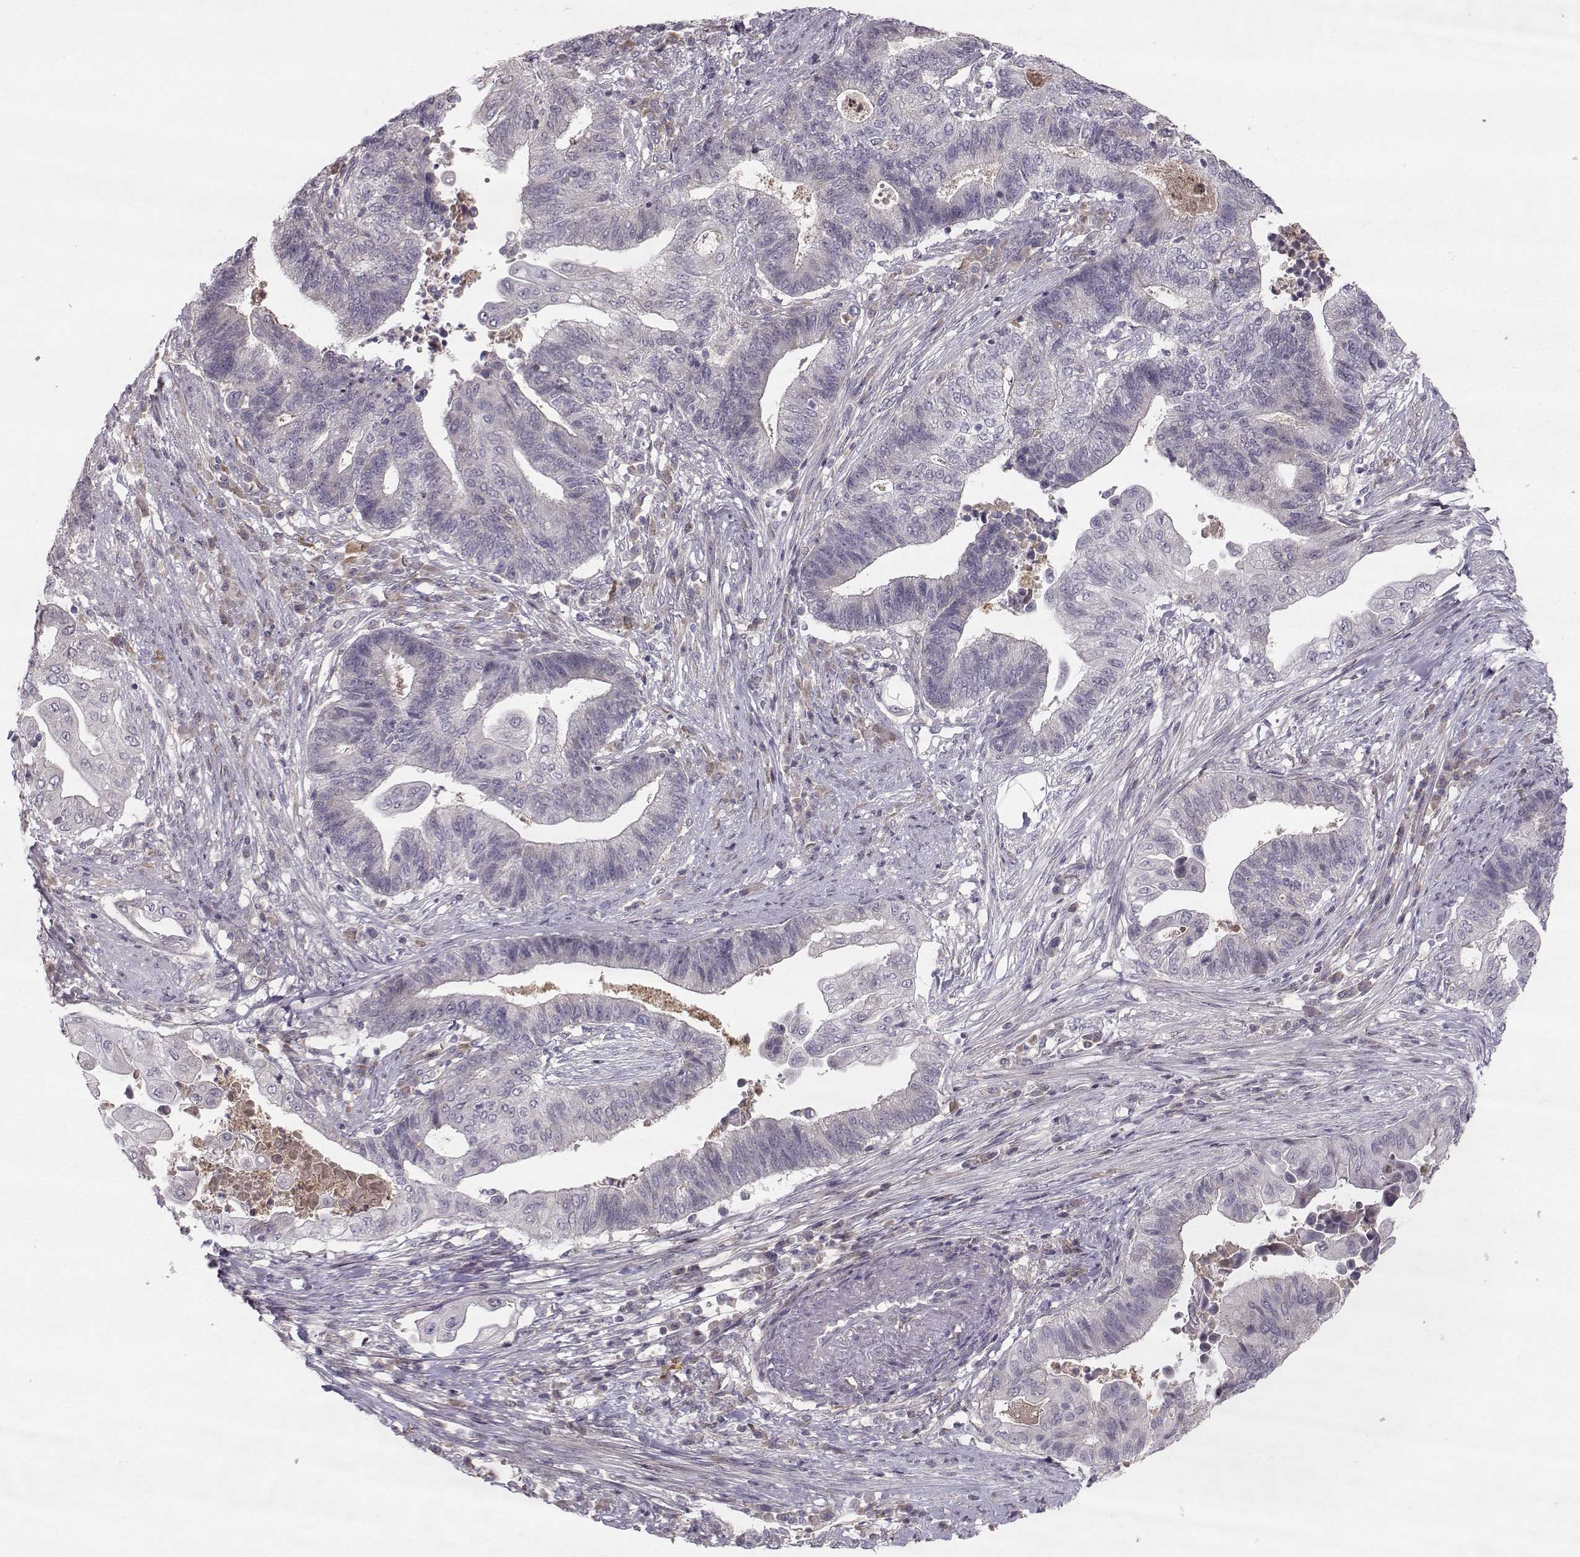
{"staining": {"intensity": "negative", "quantity": "none", "location": "none"}, "tissue": "endometrial cancer", "cell_type": "Tumor cells", "image_type": "cancer", "snomed": [{"axis": "morphology", "description": "Adenocarcinoma, NOS"}, {"axis": "topography", "description": "Uterus"}, {"axis": "topography", "description": "Endometrium"}], "caption": "This is a micrograph of immunohistochemistry staining of endometrial cancer, which shows no staining in tumor cells. Brightfield microscopy of immunohistochemistry (IHC) stained with DAB (3,3'-diaminobenzidine) (brown) and hematoxylin (blue), captured at high magnification.", "gene": "OPRD1", "patient": {"sex": "female", "age": 54}}